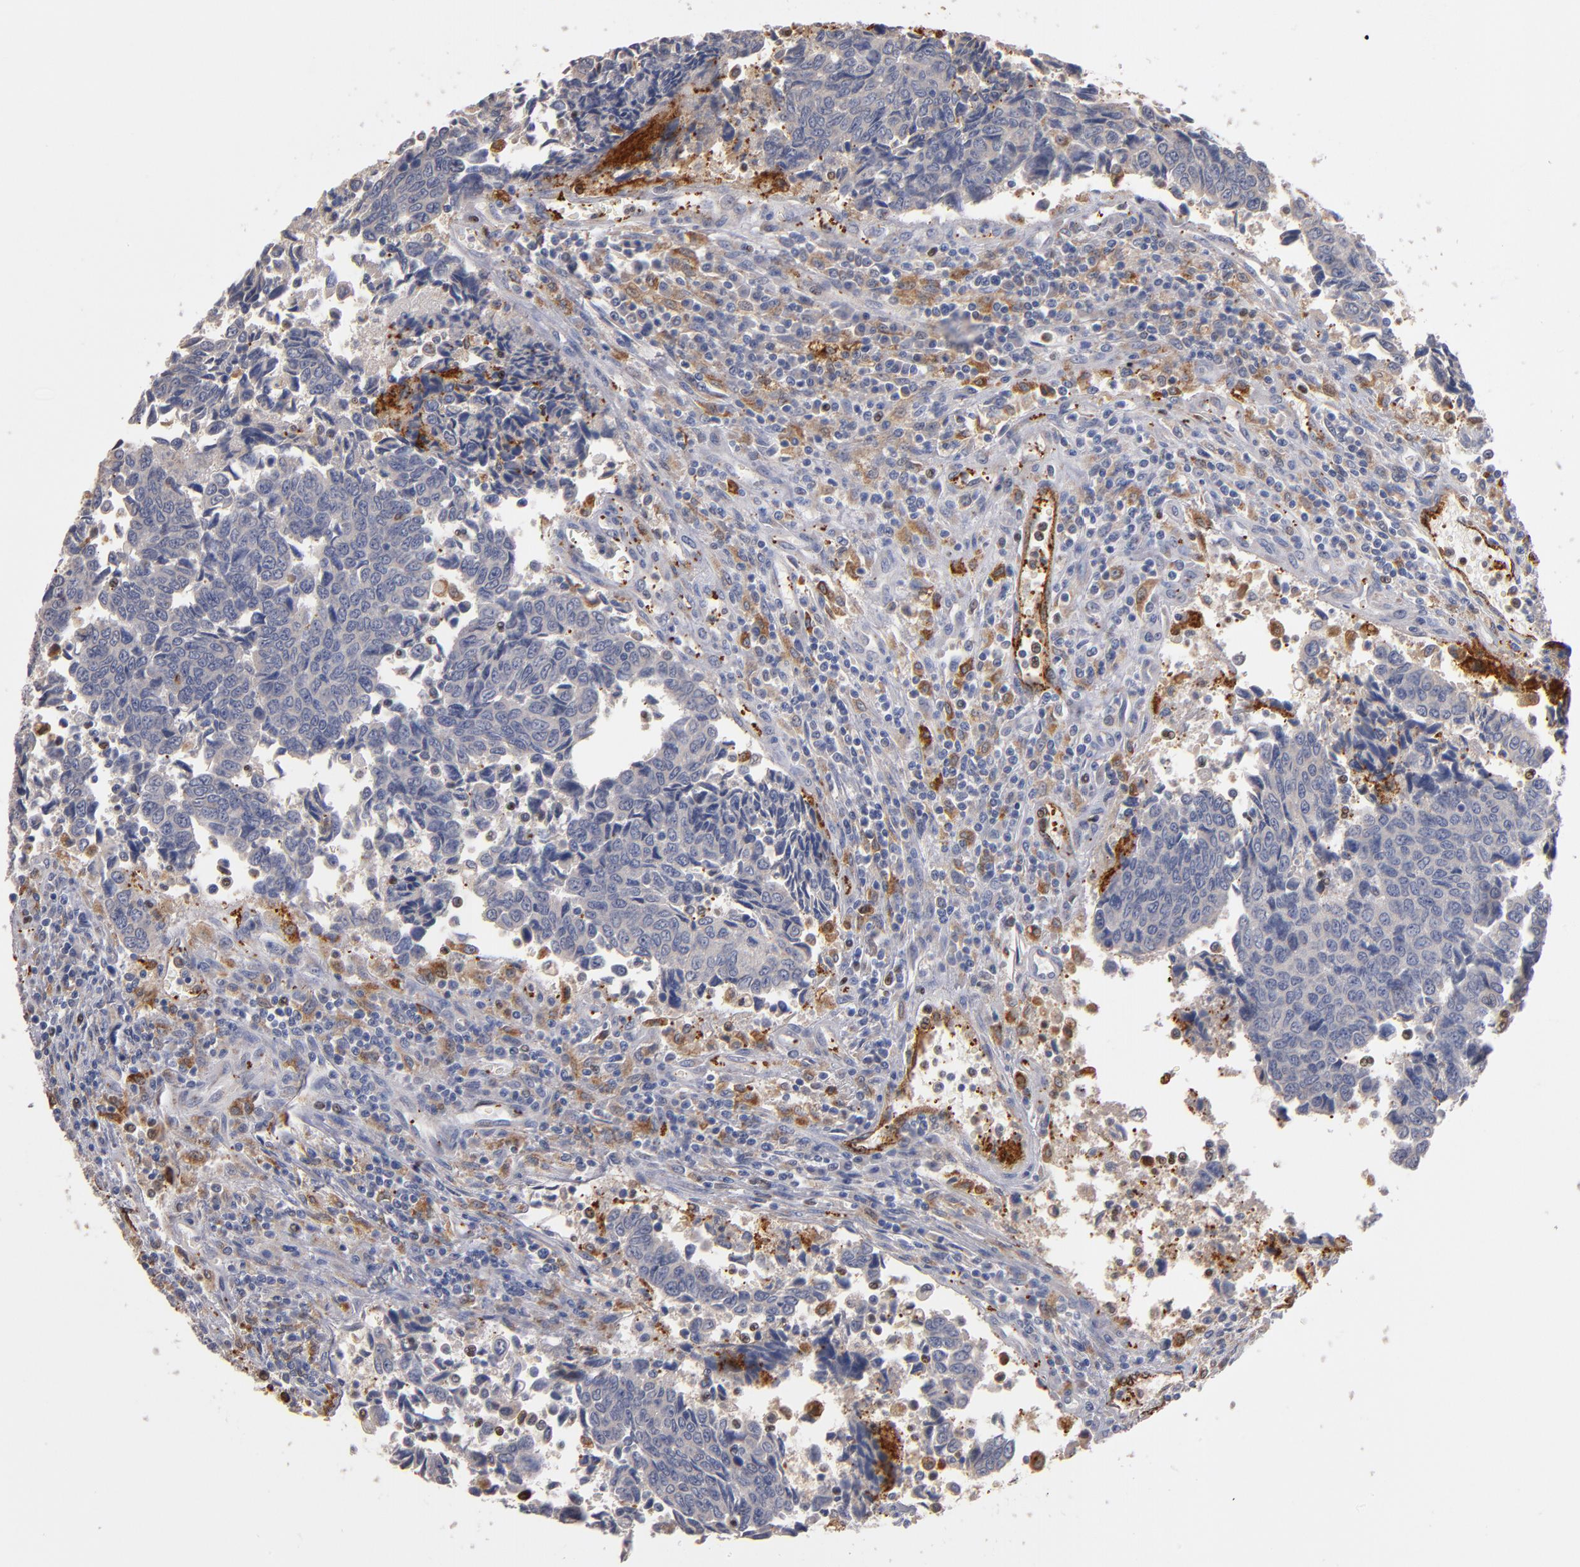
{"staining": {"intensity": "negative", "quantity": "none", "location": "none"}, "tissue": "urothelial cancer", "cell_type": "Tumor cells", "image_type": "cancer", "snomed": [{"axis": "morphology", "description": "Urothelial carcinoma, High grade"}, {"axis": "topography", "description": "Urinary bladder"}], "caption": "There is no significant expression in tumor cells of urothelial cancer.", "gene": "SELP", "patient": {"sex": "male", "age": 86}}